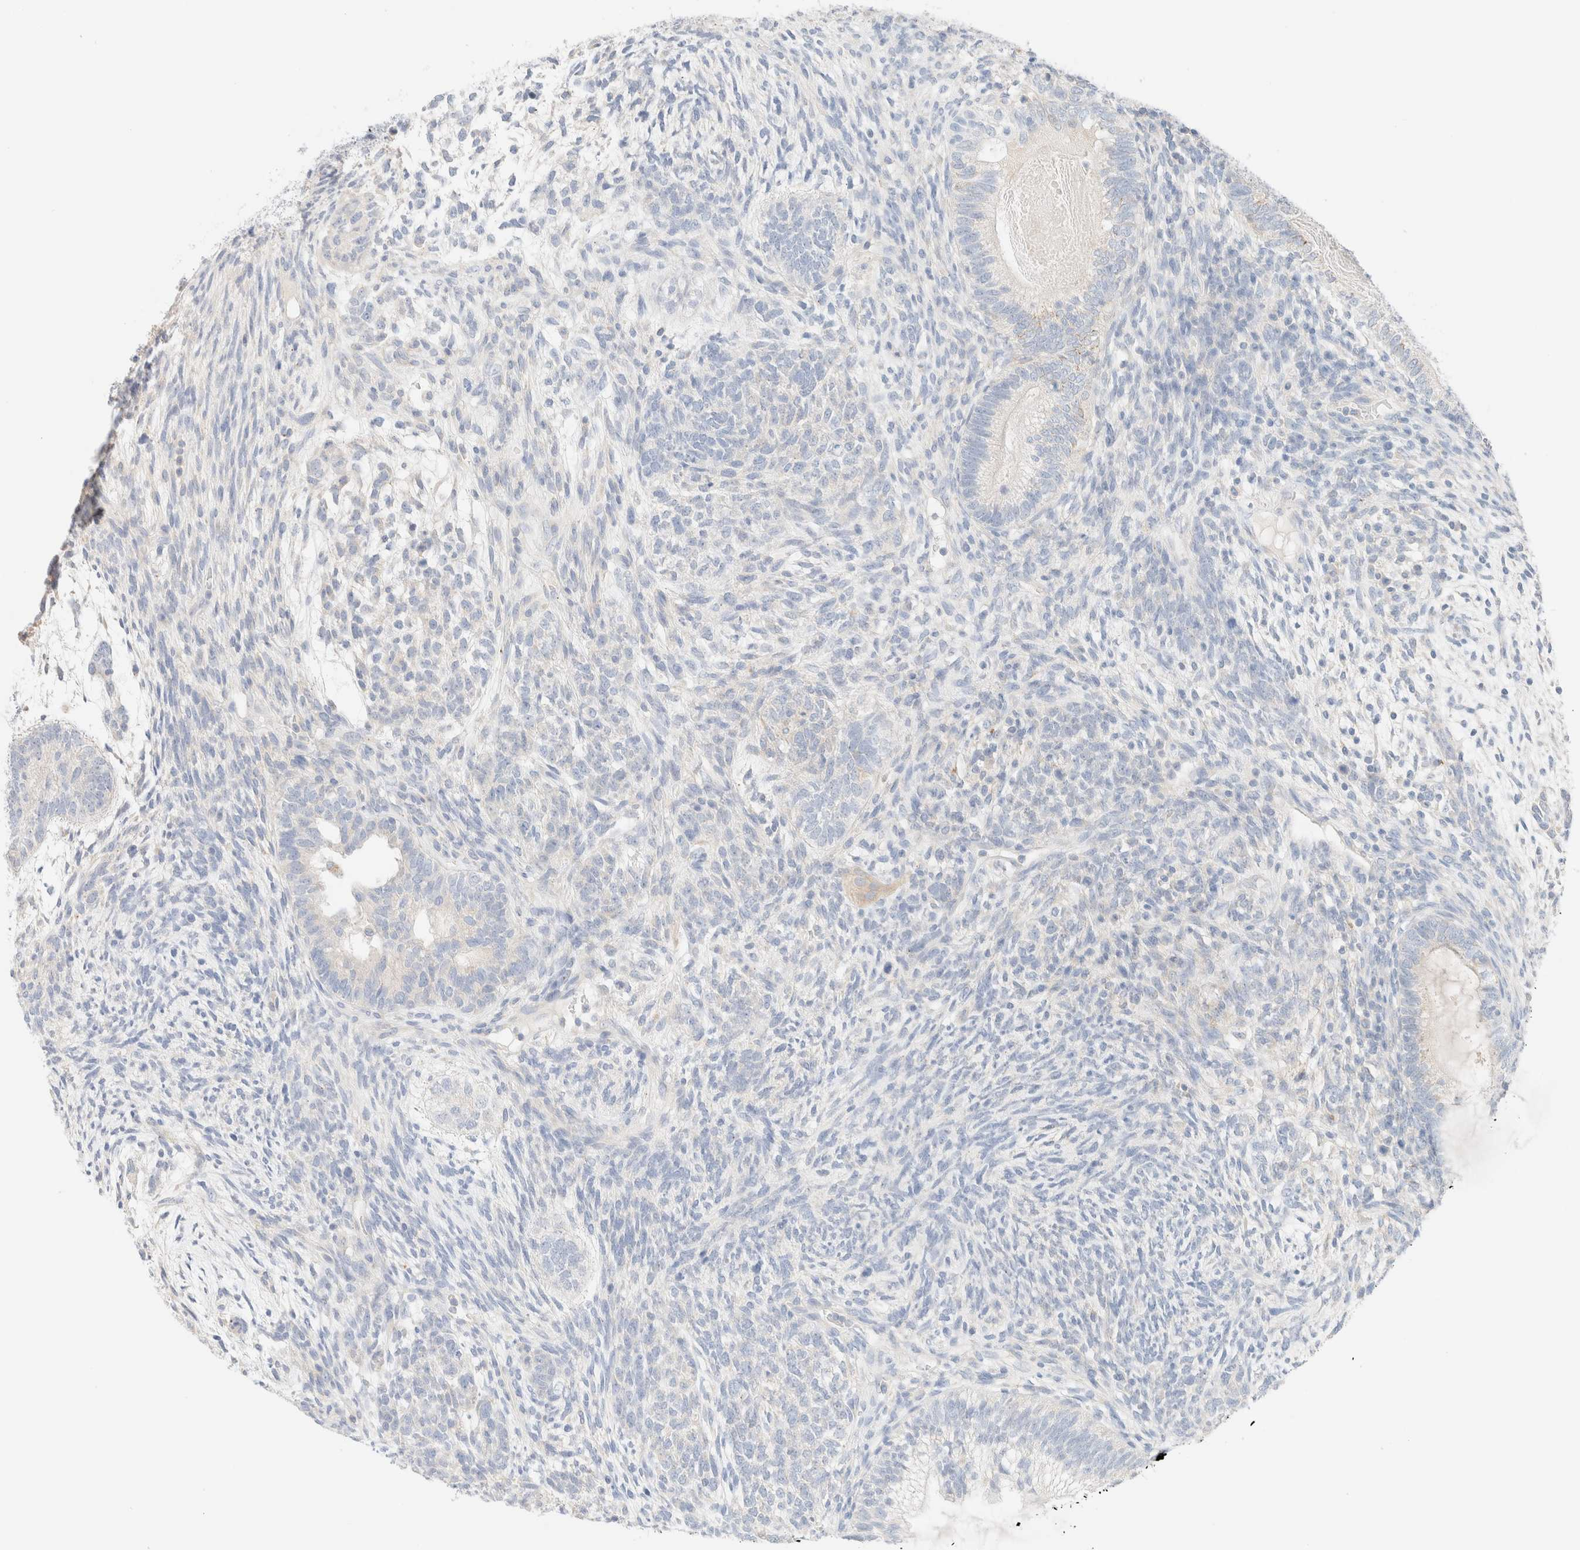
{"staining": {"intensity": "negative", "quantity": "none", "location": "none"}, "tissue": "testis cancer", "cell_type": "Tumor cells", "image_type": "cancer", "snomed": [{"axis": "morphology", "description": "Seminoma, NOS"}, {"axis": "morphology", "description": "Carcinoma, Embryonal, NOS"}, {"axis": "topography", "description": "Testis"}], "caption": "Tumor cells are negative for brown protein staining in testis embryonal carcinoma.", "gene": "SARM1", "patient": {"sex": "male", "age": 28}}